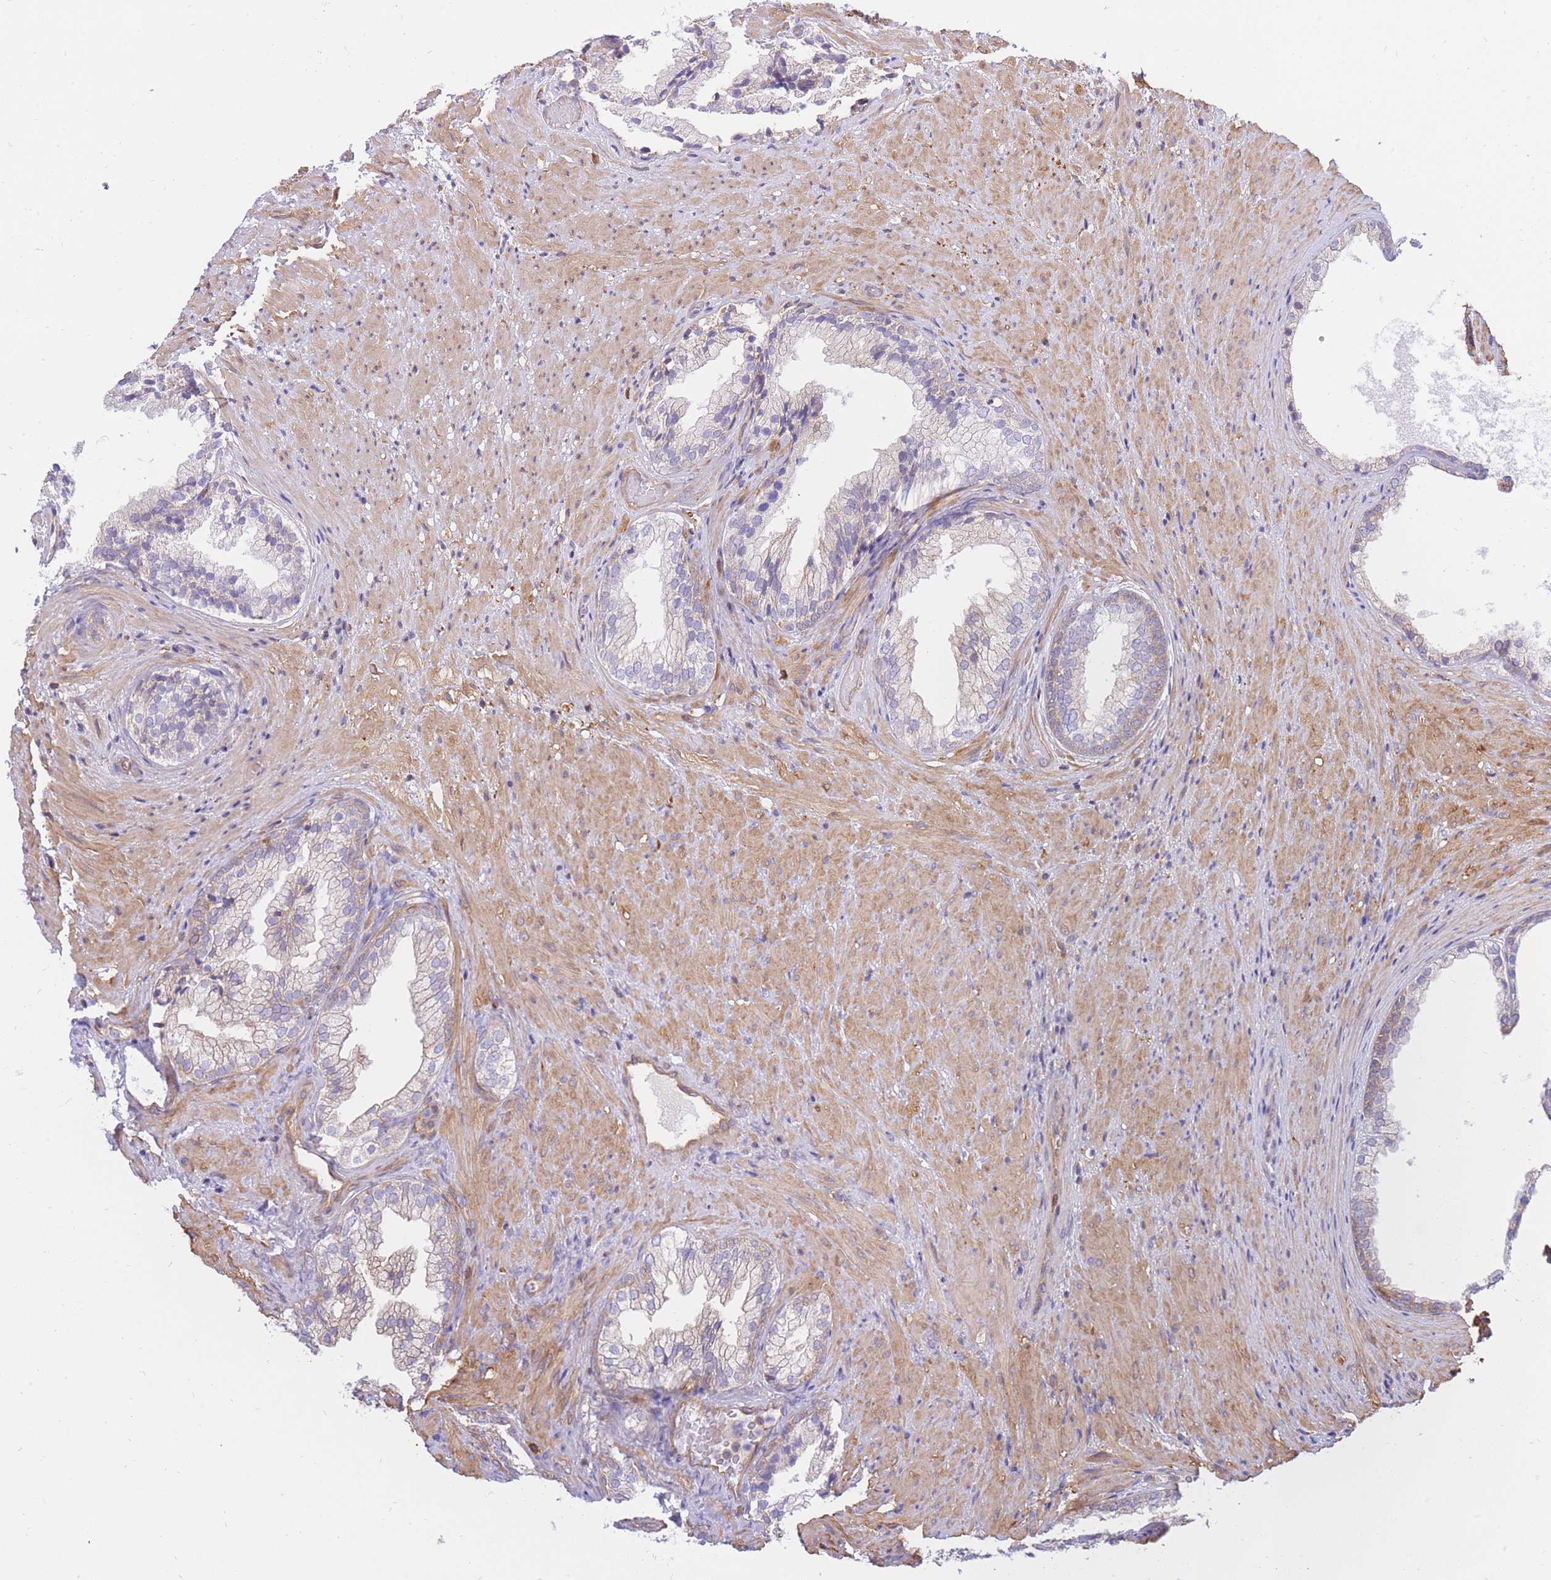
{"staining": {"intensity": "moderate", "quantity": "<25%", "location": "cytoplasmic/membranous"}, "tissue": "prostate", "cell_type": "Glandular cells", "image_type": "normal", "snomed": [{"axis": "morphology", "description": "Normal tissue, NOS"}, {"axis": "topography", "description": "Prostate"}], "caption": "Protein staining shows moderate cytoplasmic/membranous positivity in about <25% of glandular cells in benign prostate. The staining is performed using DAB brown chromogen to label protein expression. The nuclei are counter-stained blue using hematoxylin.", "gene": "REM1", "patient": {"sex": "male", "age": 76}}